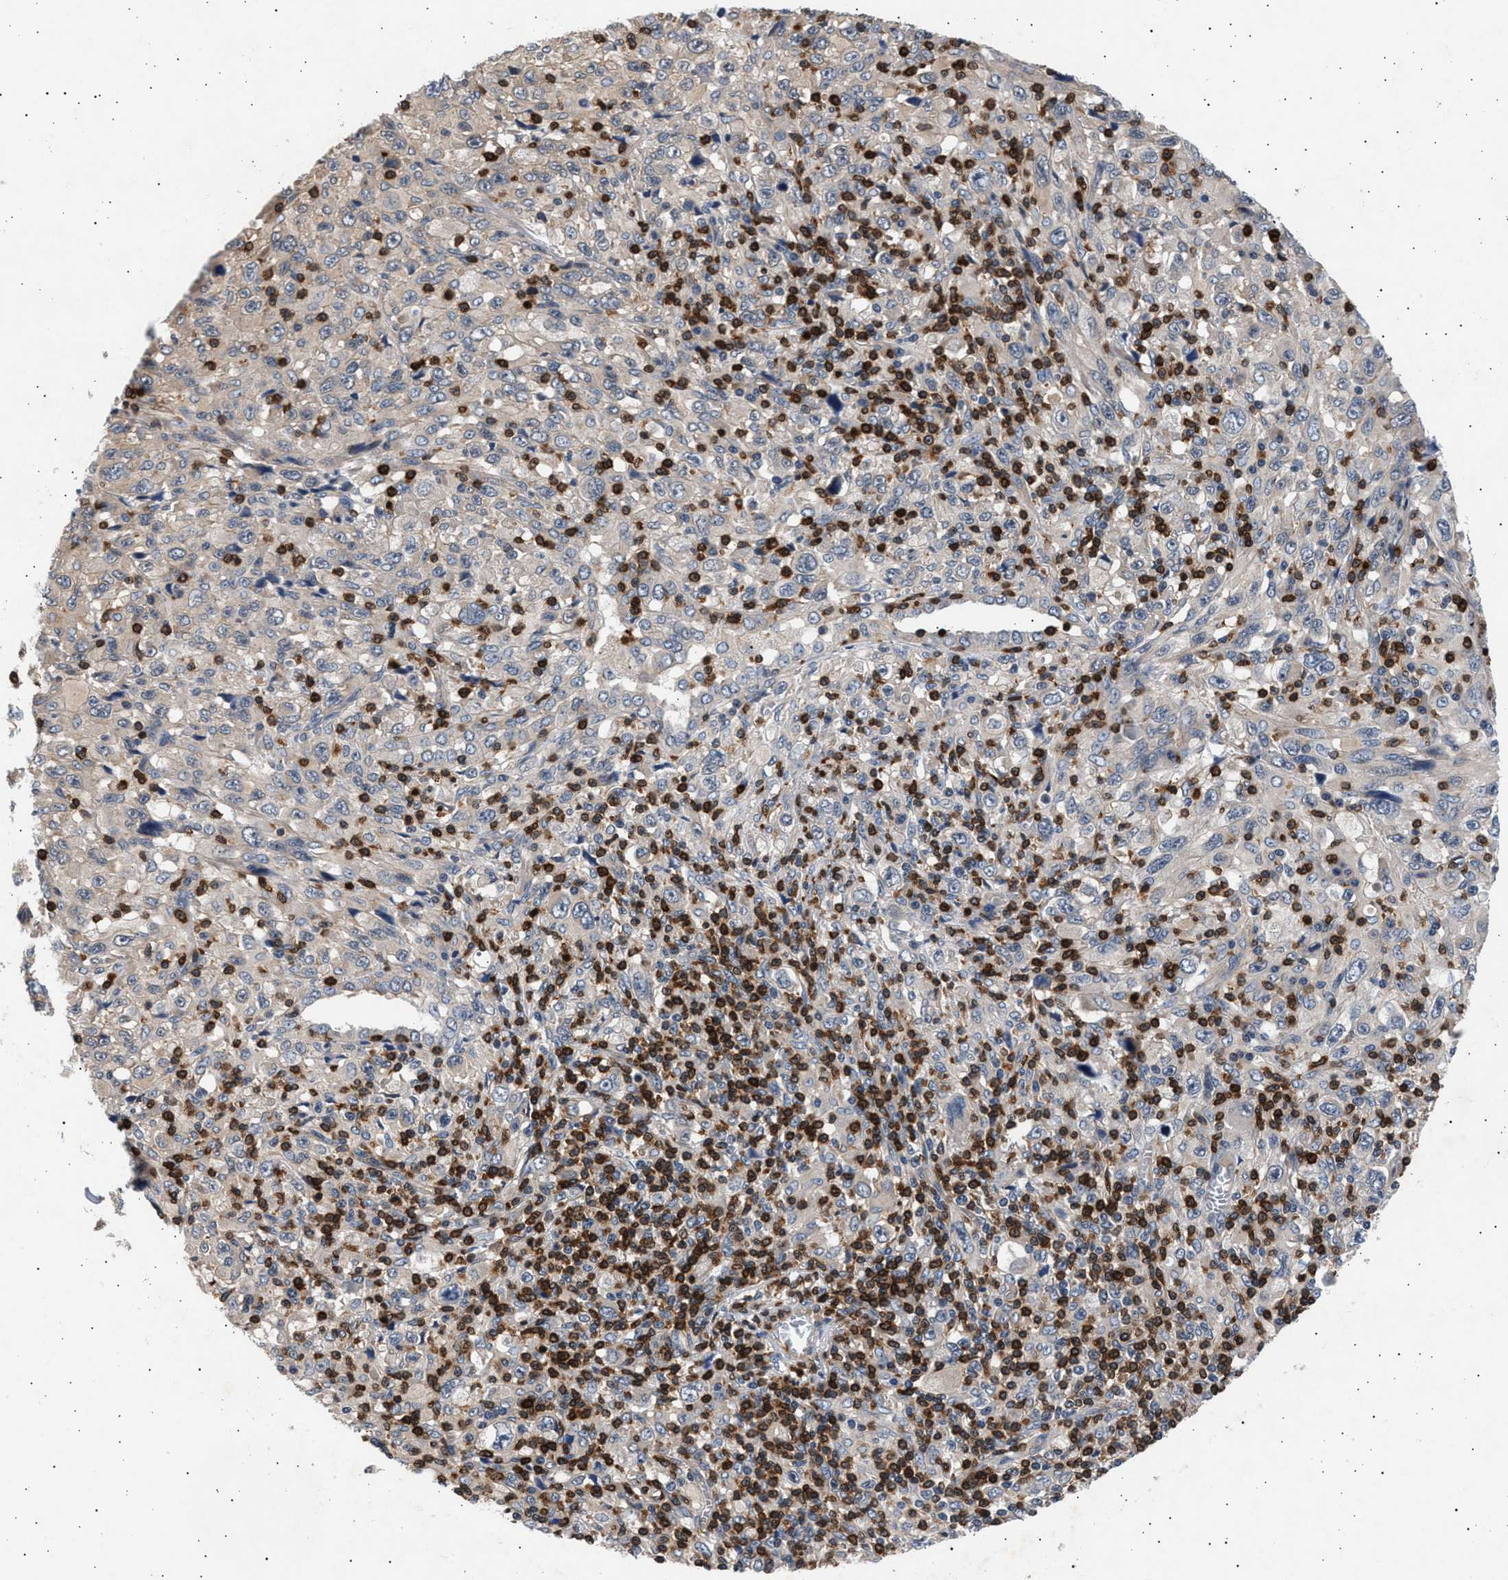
{"staining": {"intensity": "negative", "quantity": "none", "location": "none"}, "tissue": "melanoma", "cell_type": "Tumor cells", "image_type": "cancer", "snomed": [{"axis": "morphology", "description": "Malignant melanoma, Metastatic site"}, {"axis": "topography", "description": "Skin"}], "caption": "Malignant melanoma (metastatic site) stained for a protein using immunohistochemistry (IHC) exhibits no staining tumor cells.", "gene": "GRAP2", "patient": {"sex": "female", "age": 56}}